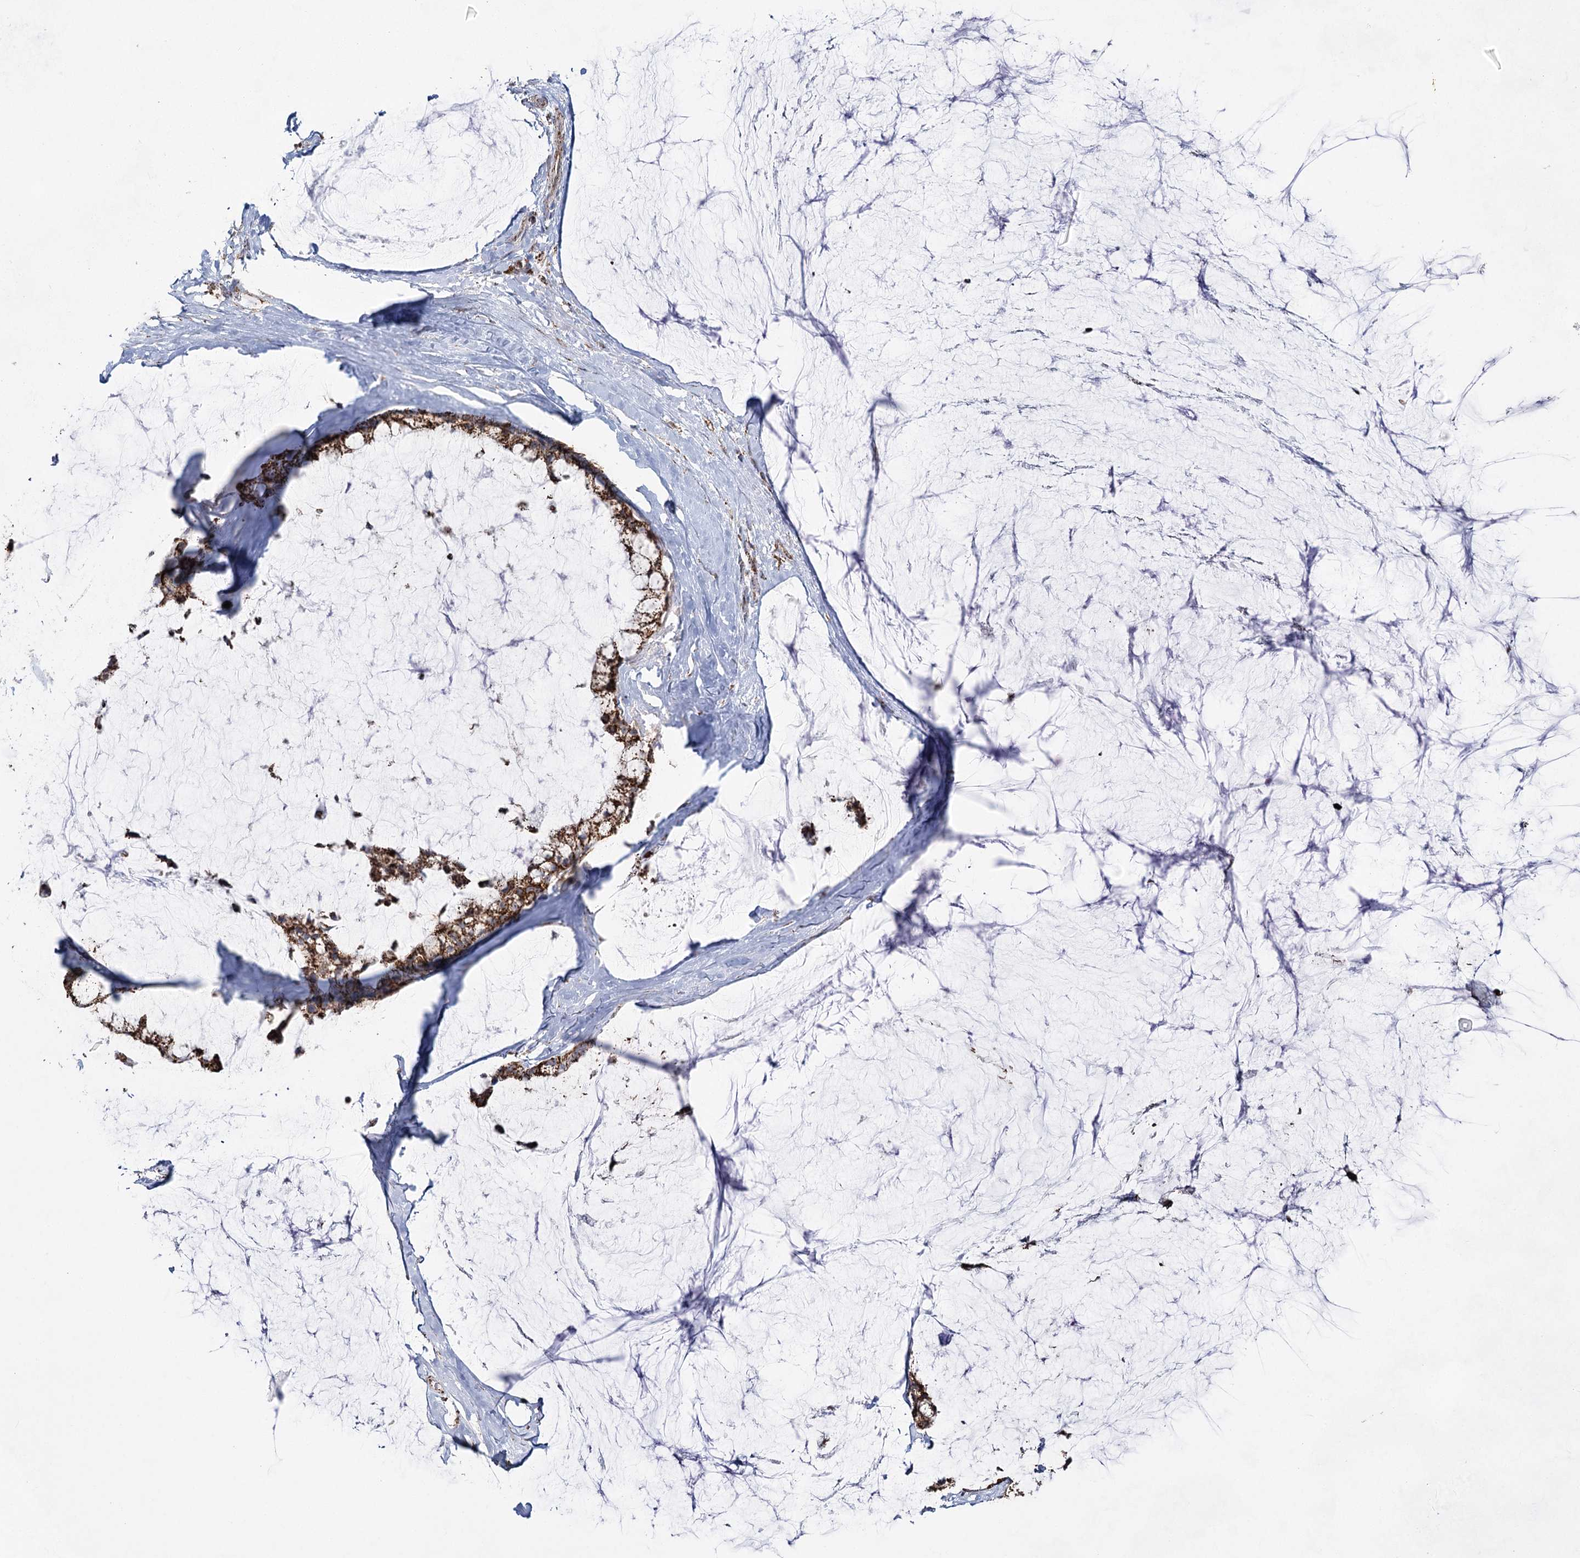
{"staining": {"intensity": "moderate", "quantity": ">75%", "location": "cytoplasmic/membranous"}, "tissue": "ovarian cancer", "cell_type": "Tumor cells", "image_type": "cancer", "snomed": [{"axis": "morphology", "description": "Cystadenocarcinoma, mucinous, NOS"}, {"axis": "topography", "description": "Ovary"}], "caption": "Immunohistochemistry photomicrograph of neoplastic tissue: ovarian mucinous cystadenocarcinoma stained using immunohistochemistry (IHC) displays medium levels of moderate protein expression localized specifically in the cytoplasmic/membranous of tumor cells, appearing as a cytoplasmic/membranous brown color.", "gene": "CWF19L1", "patient": {"sex": "female", "age": 39}}